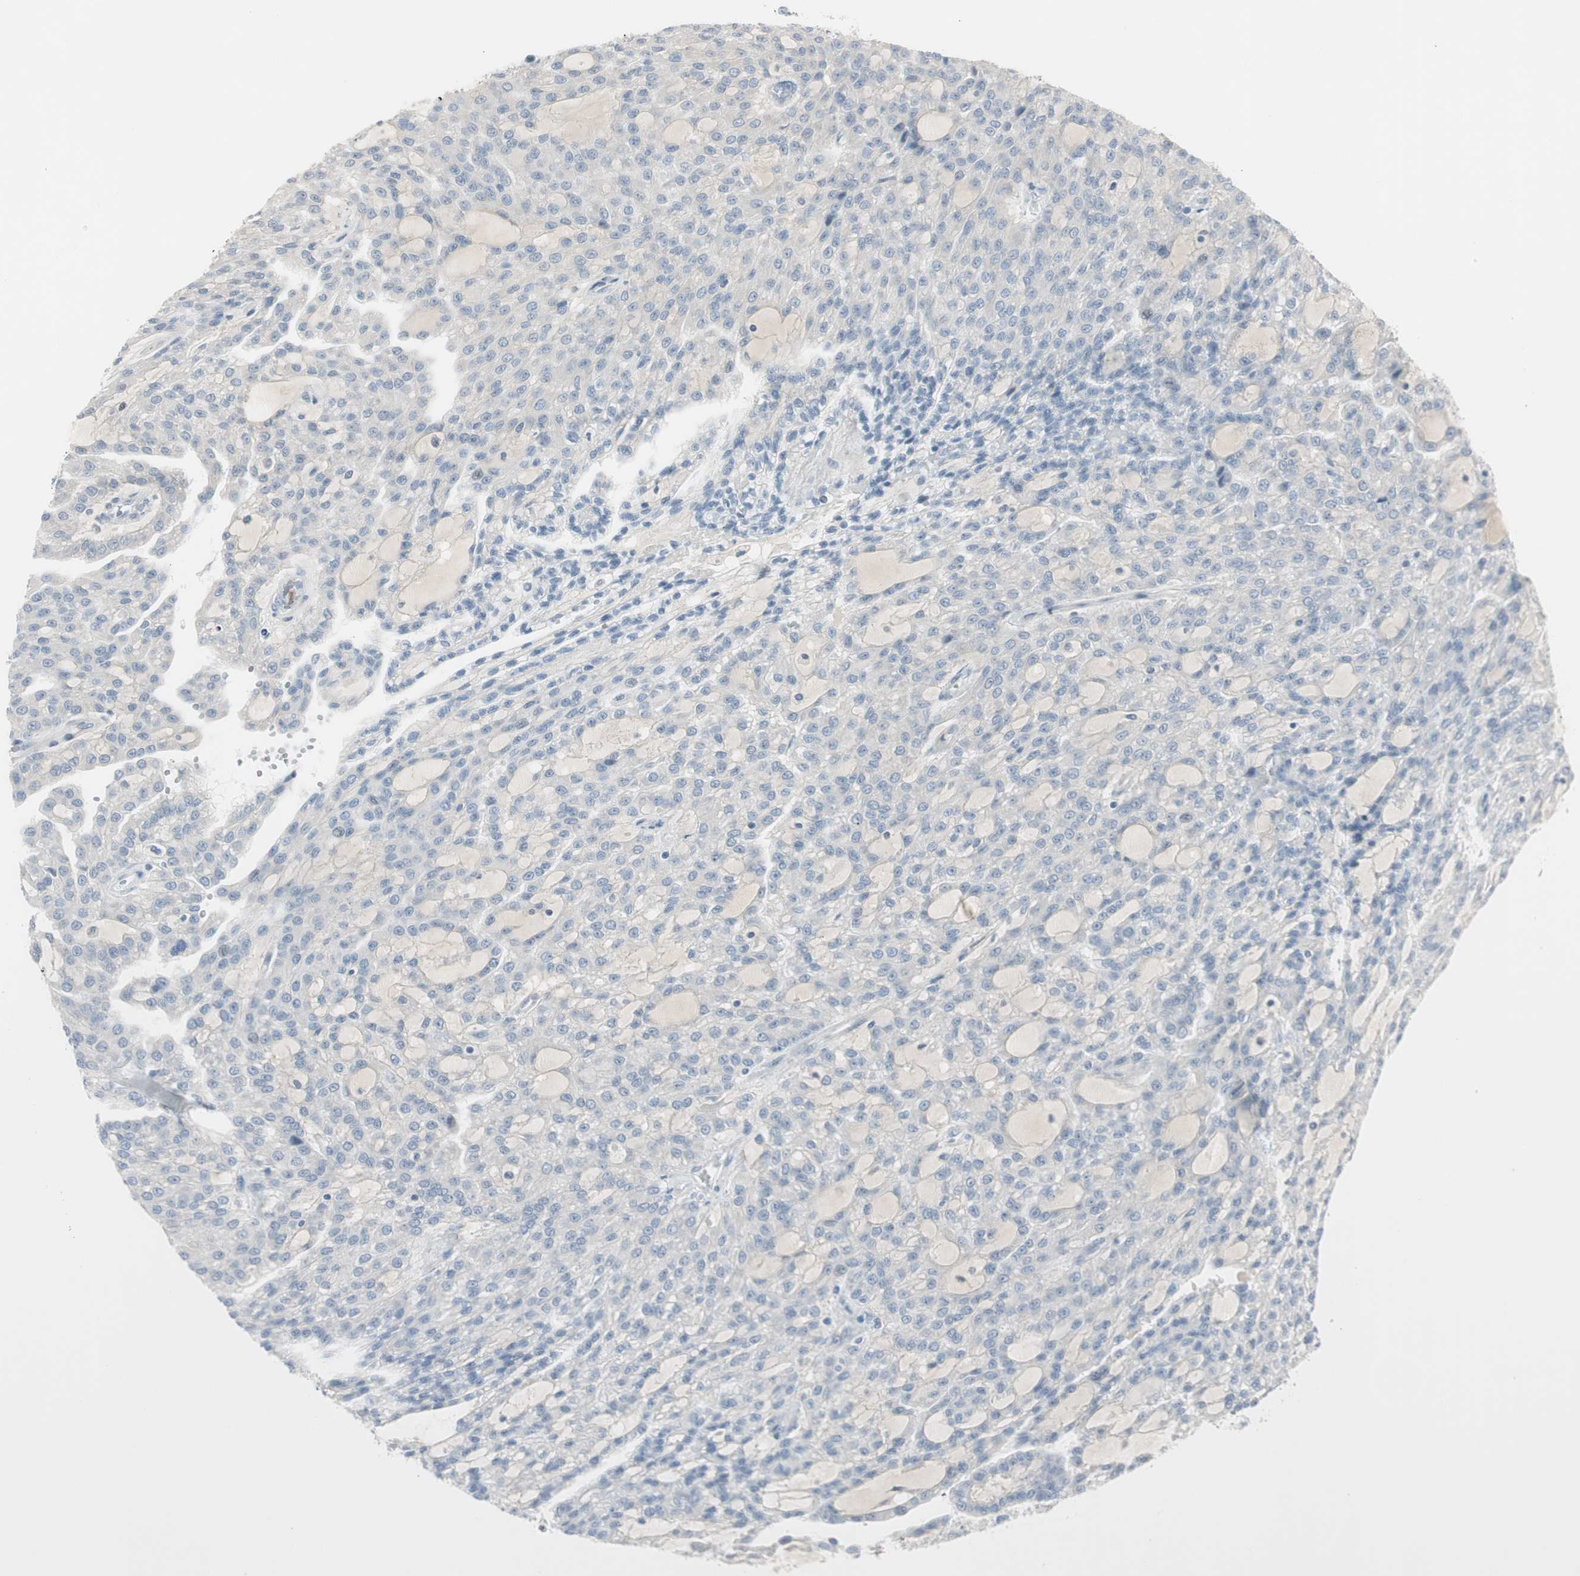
{"staining": {"intensity": "negative", "quantity": "none", "location": "none"}, "tissue": "renal cancer", "cell_type": "Tumor cells", "image_type": "cancer", "snomed": [{"axis": "morphology", "description": "Adenocarcinoma, NOS"}, {"axis": "topography", "description": "Kidney"}], "caption": "Immunohistochemistry (IHC) of human renal adenocarcinoma demonstrates no positivity in tumor cells.", "gene": "MAPRE3", "patient": {"sex": "male", "age": 63}}